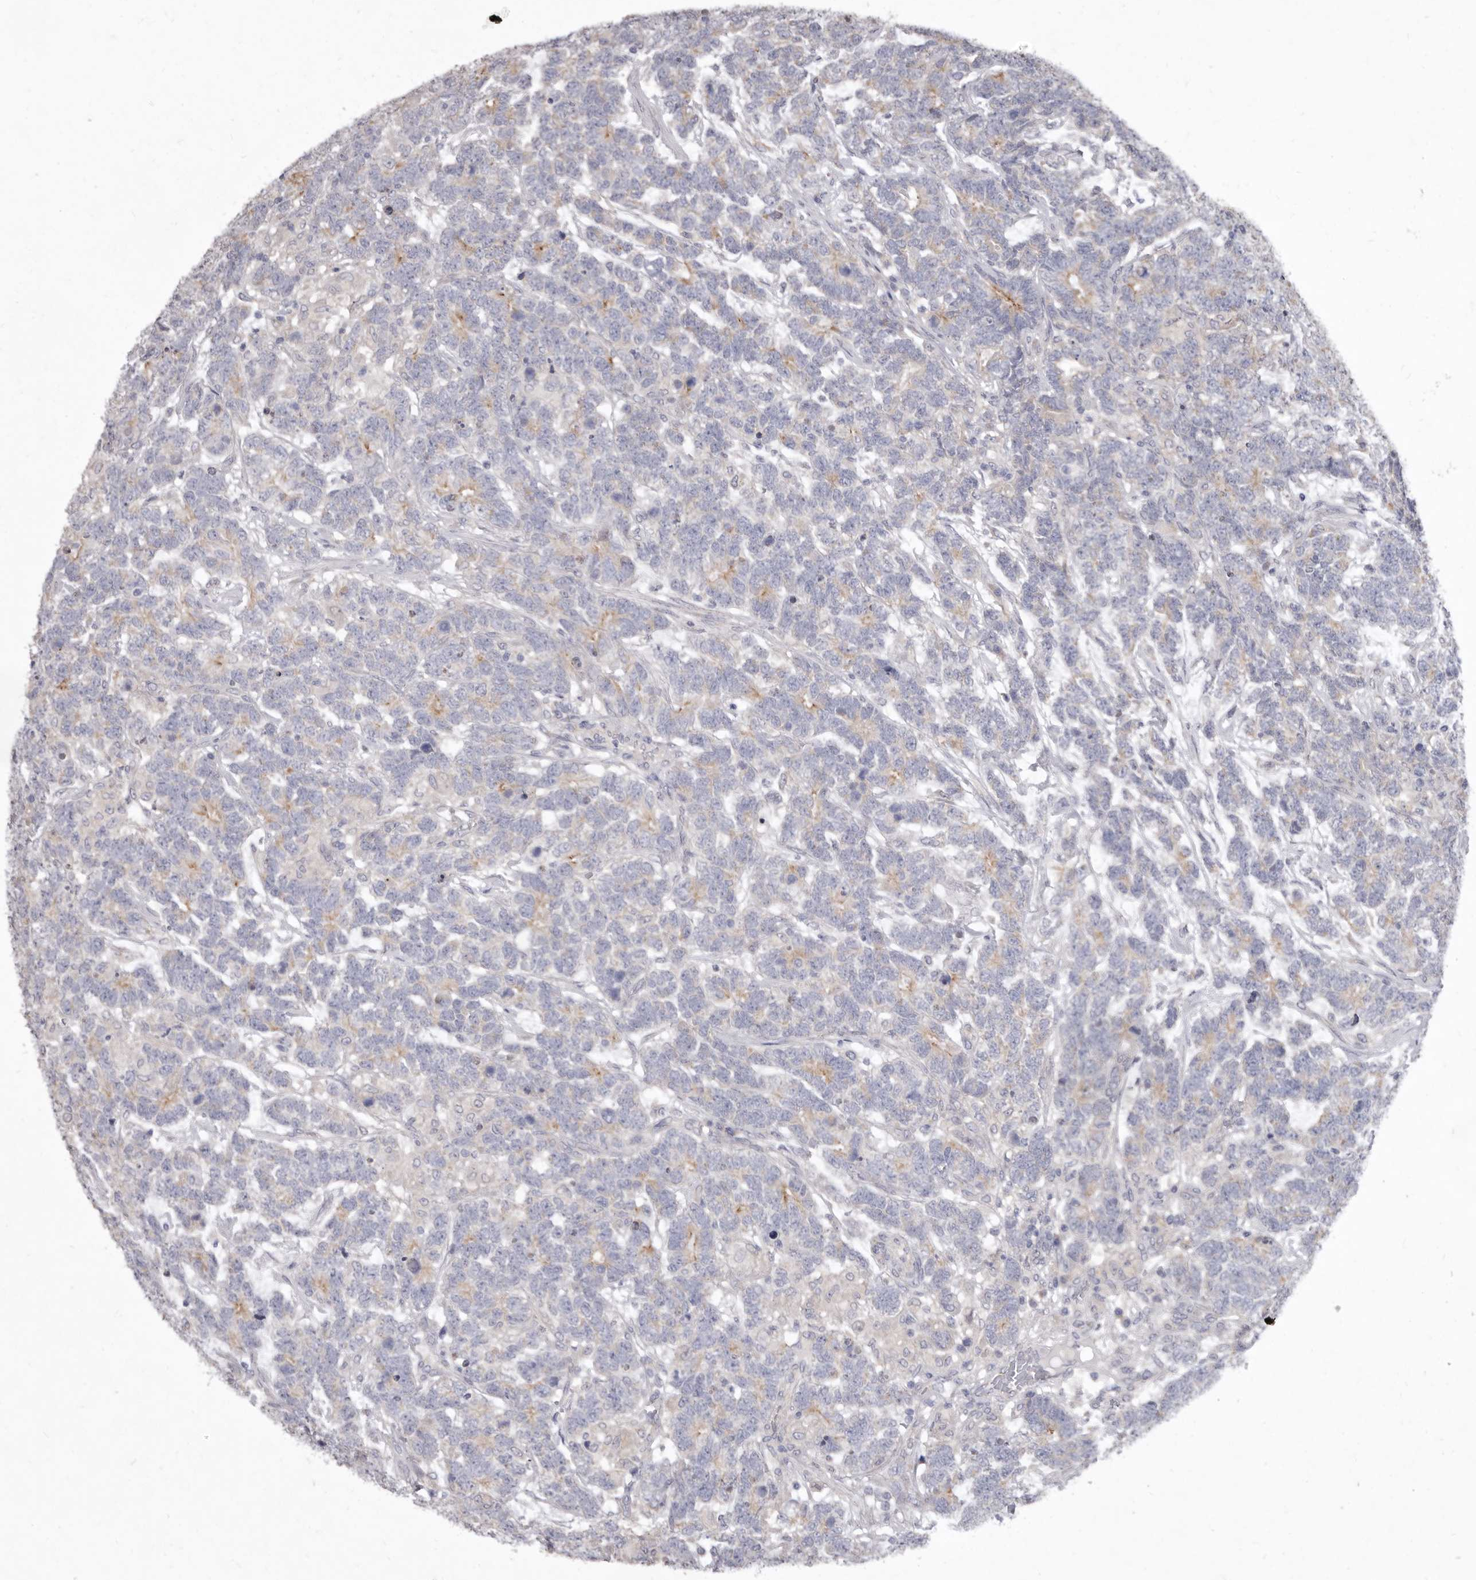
{"staining": {"intensity": "moderate", "quantity": "<25%", "location": "cytoplasmic/membranous"}, "tissue": "testis cancer", "cell_type": "Tumor cells", "image_type": "cancer", "snomed": [{"axis": "morphology", "description": "Carcinoma, Embryonal, NOS"}, {"axis": "topography", "description": "Testis"}], "caption": "Immunohistochemistry (IHC) image of testis cancer stained for a protein (brown), which shows low levels of moderate cytoplasmic/membranous positivity in about <25% of tumor cells.", "gene": "P2RX6", "patient": {"sex": "male", "age": 26}}